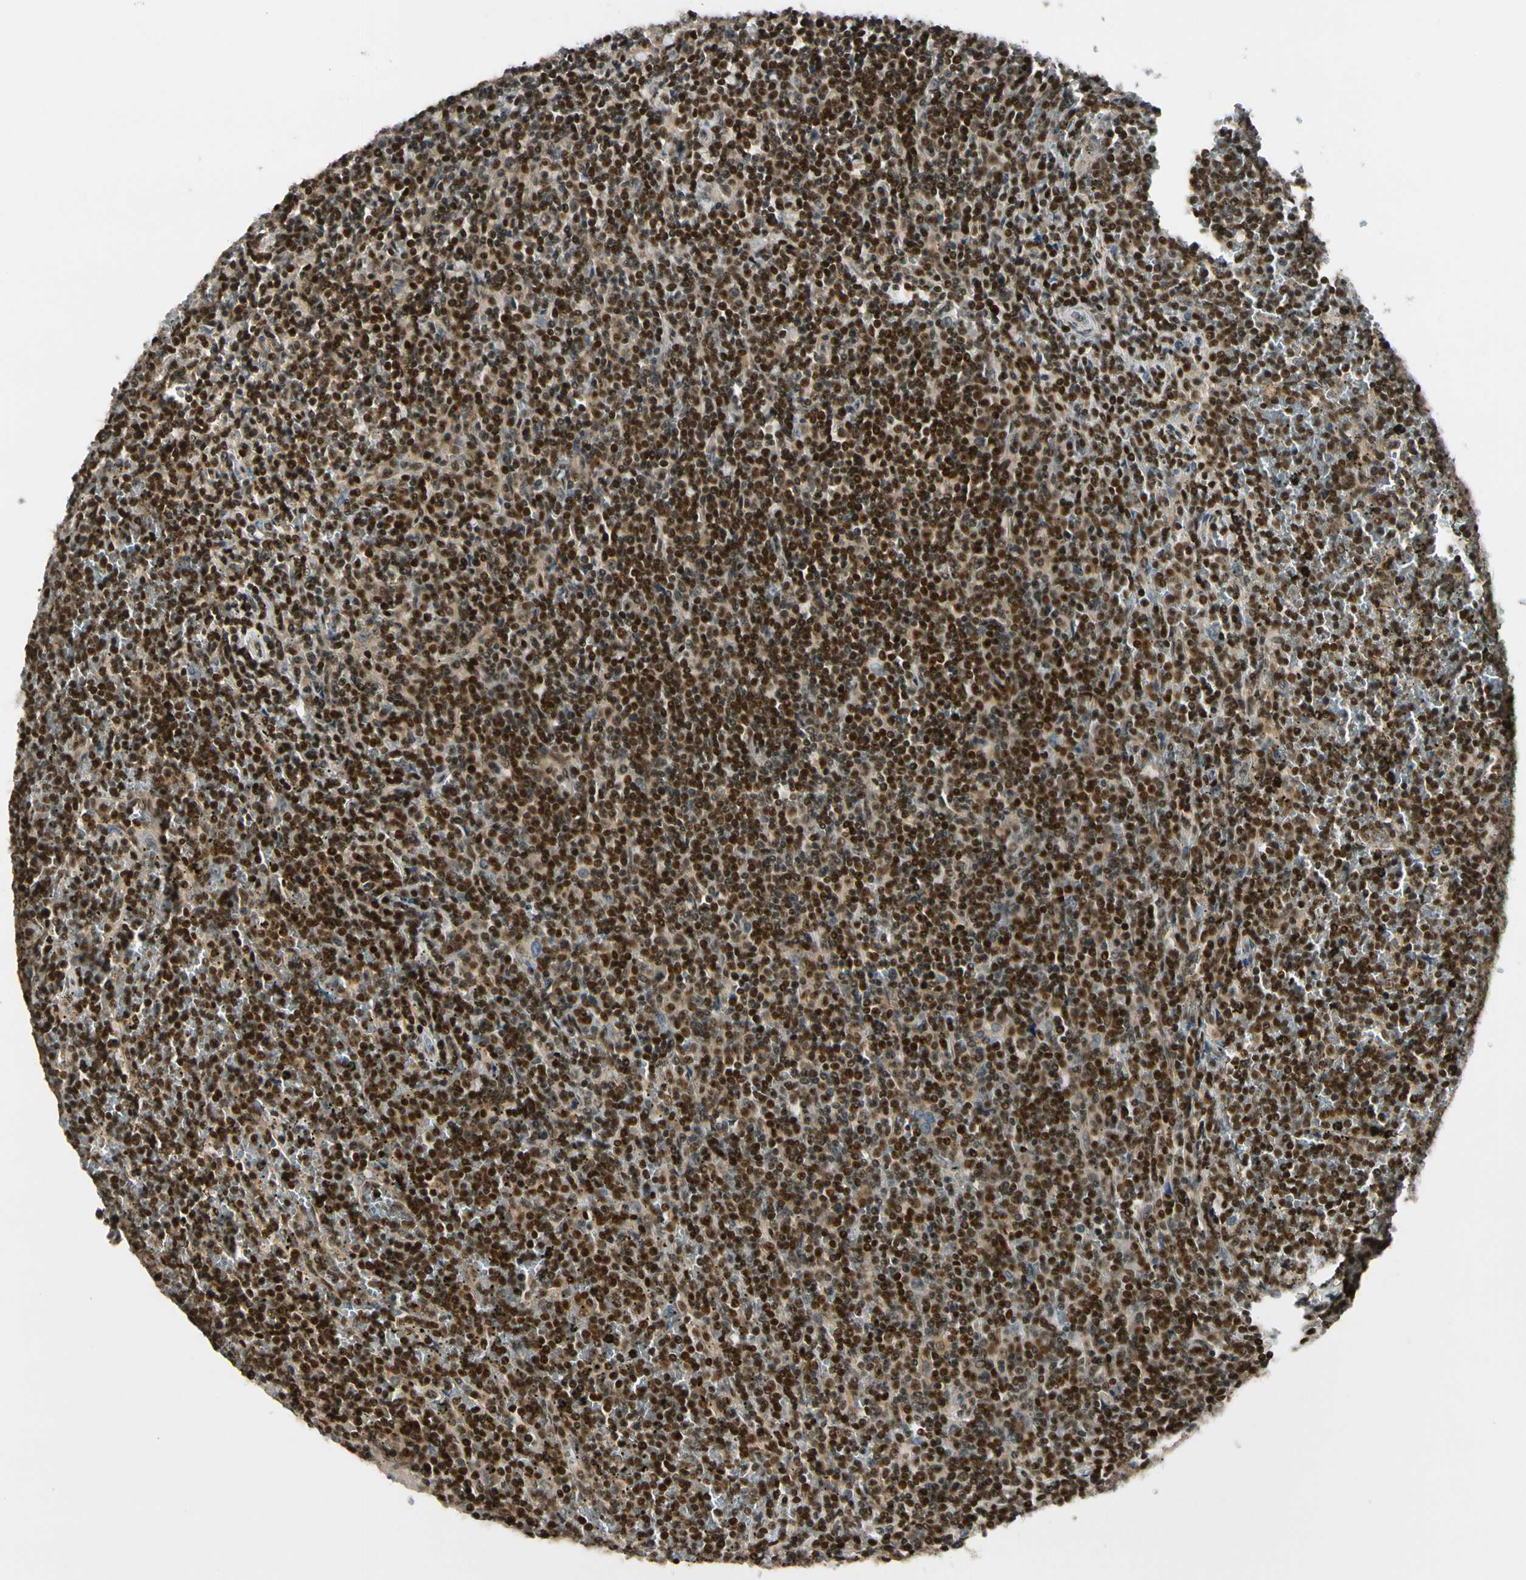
{"staining": {"intensity": "strong", "quantity": ">75%", "location": "cytoplasmic/membranous,nuclear"}, "tissue": "lymphoma", "cell_type": "Tumor cells", "image_type": "cancer", "snomed": [{"axis": "morphology", "description": "Malignant lymphoma, non-Hodgkin's type, Low grade"}, {"axis": "topography", "description": "Spleen"}], "caption": "A brown stain labels strong cytoplasmic/membranous and nuclear positivity of a protein in human malignant lymphoma, non-Hodgkin's type (low-grade) tumor cells.", "gene": "DAXX", "patient": {"sex": "female", "age": 19}}